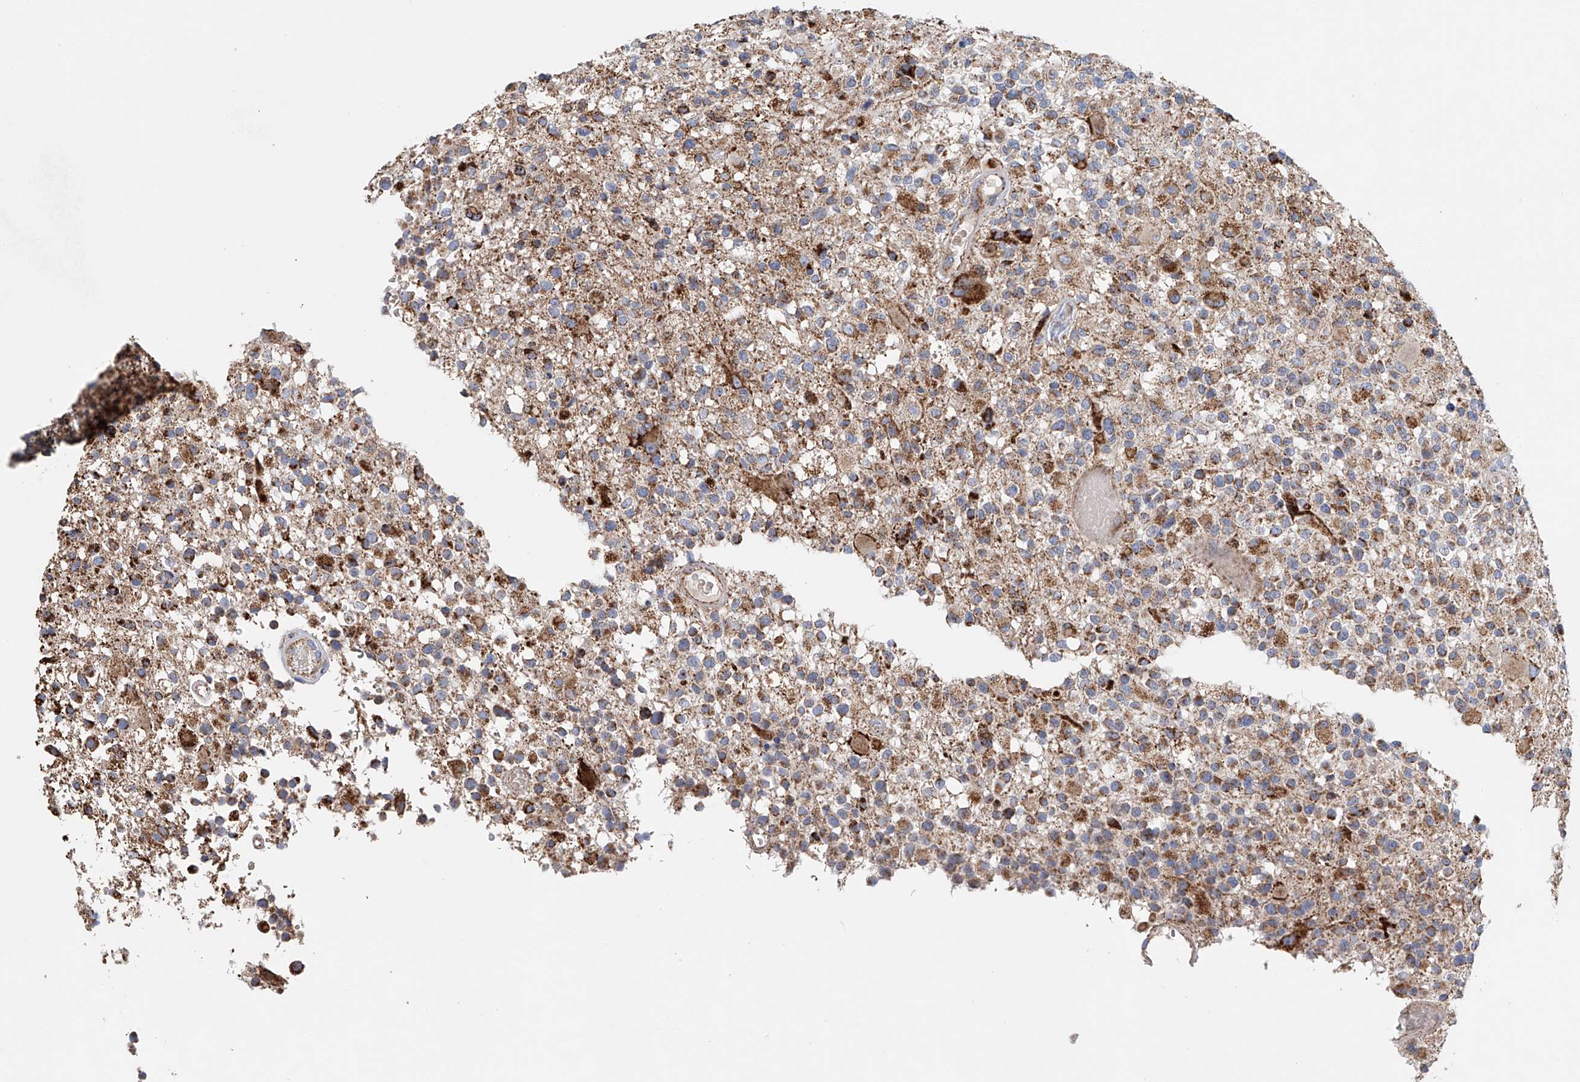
{"staining": {"intensity": "moderate", "quantity": ">75%", "location": "cytoplasmic/membranous"}, "tissue": "glioma", "cell_type": "Tumor cells", "image_type": "cancer", "snomed": [{"axis": "morphology", "description": "Glioma, malignant, High grade"}, {"axis": "morphology", "description": "Glioblastoma, NOS"}, {"axis": "topography", "description": "Brain"}], "caption": "IHC staining of glioblastoma, which reveals medium levels of moderate cytoplasmic/membranous expression in about >75% of tumor cells indicating moderate cytoplasmic/membranous protein expression. The staining was performed using DAB (brown) for protein detection and nuclei were counterstained in hematoxylin (blue).", "gene": "MCL1", "patient": {"sex": "male", "age": 60}}